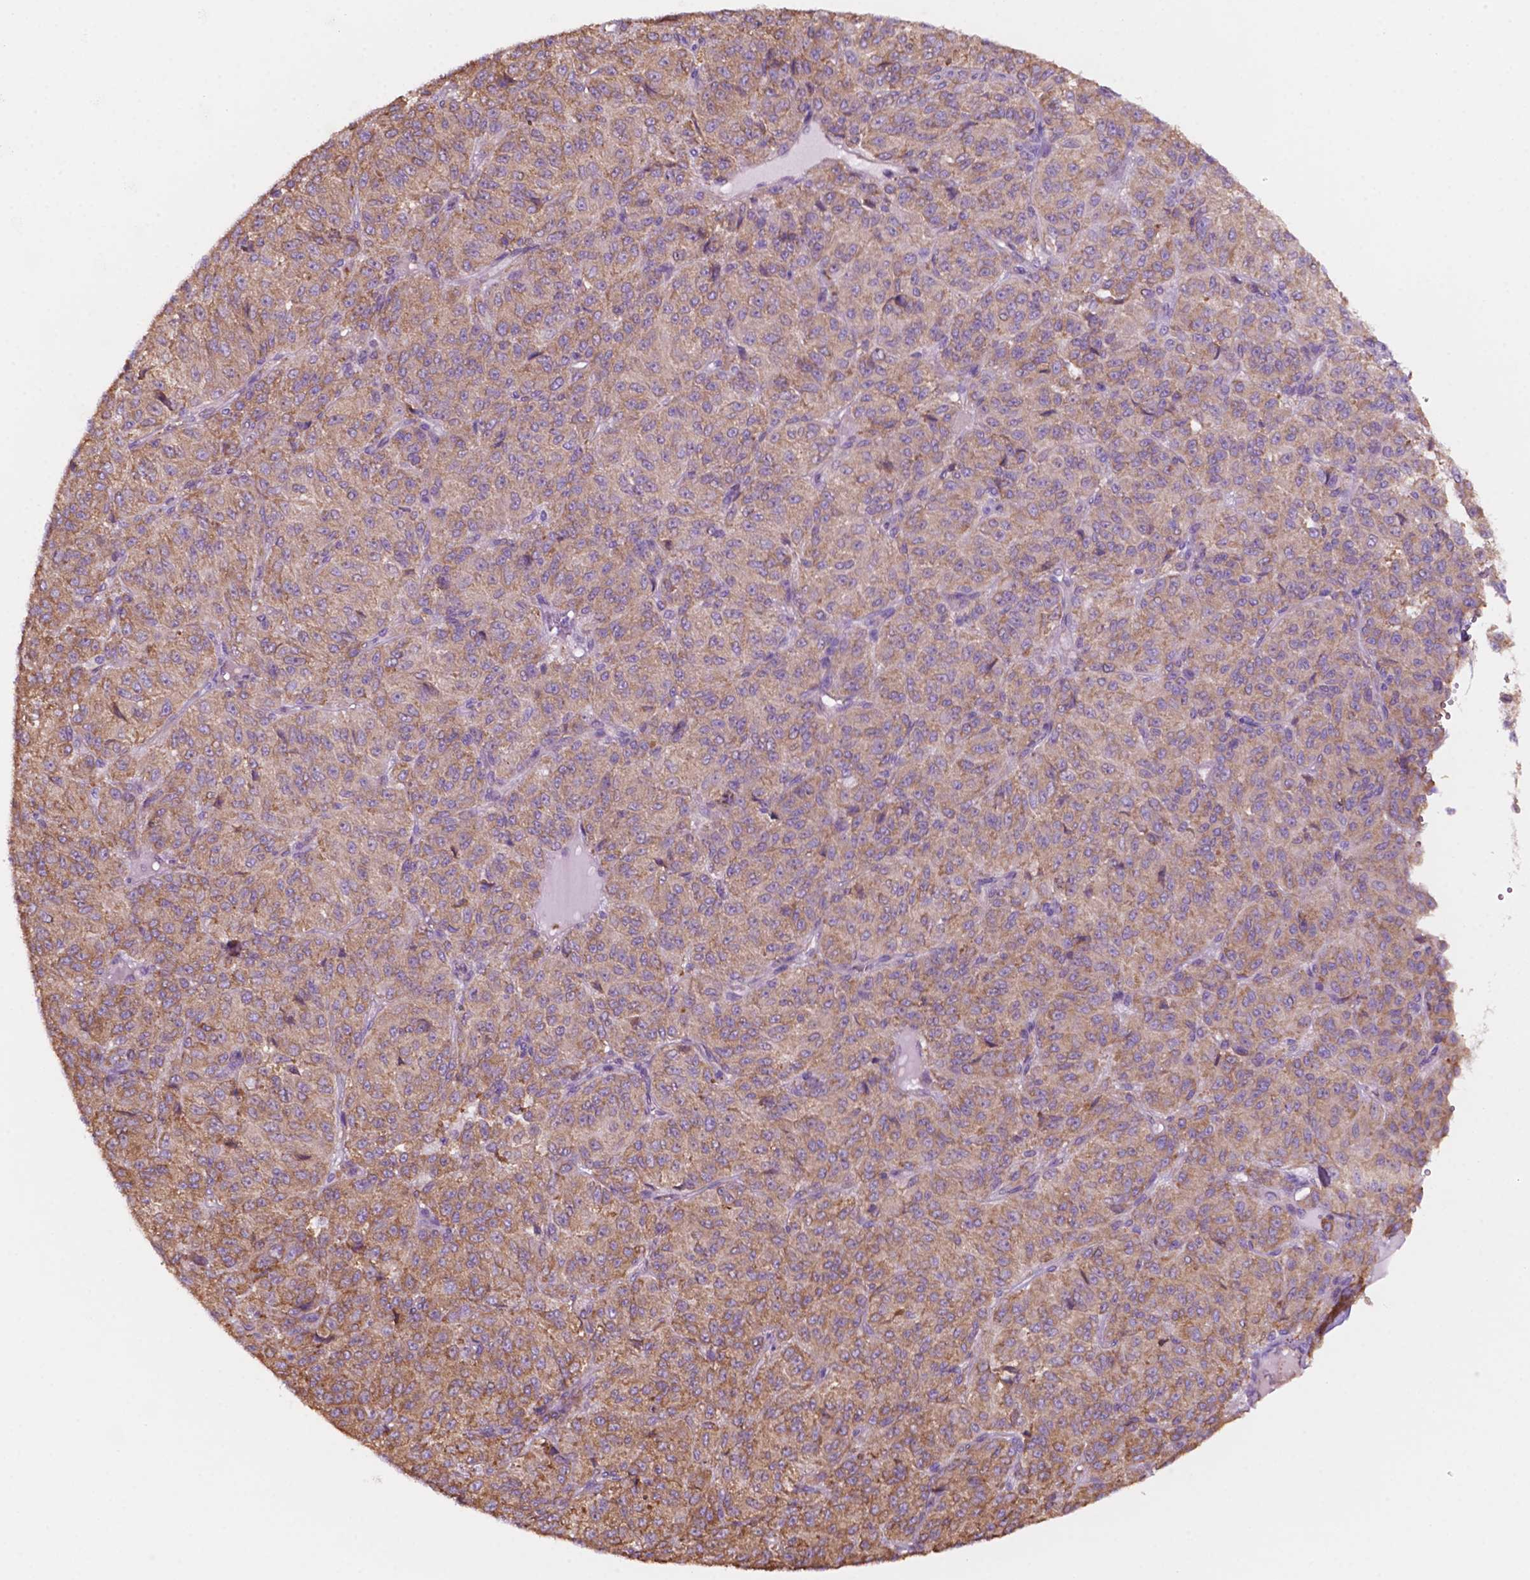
{"staining": {"intensity": "moderate", "quantity": ">75%", "location": "cytoplasmic/membranous"}, "tissue": "melanoma", "cell_type": "Tumor cells", "image_type": "cancer", "snomed": [{"axis": "morphology", "description": "Malignant melanoma, Metastatic site"}, {"axis": "topography", "description": "Brain"}], "caption": "An immunohistochemistry (IHC) photomicrograph of neoplastic tissue is shown. Protein staining in brown labels moderate cytoplasmic/membranous positivity in malignant melanoma (metastatic site) within tumor cells.", "gene": "RPL29", "patient": {"sex": "female", "age": 56}}